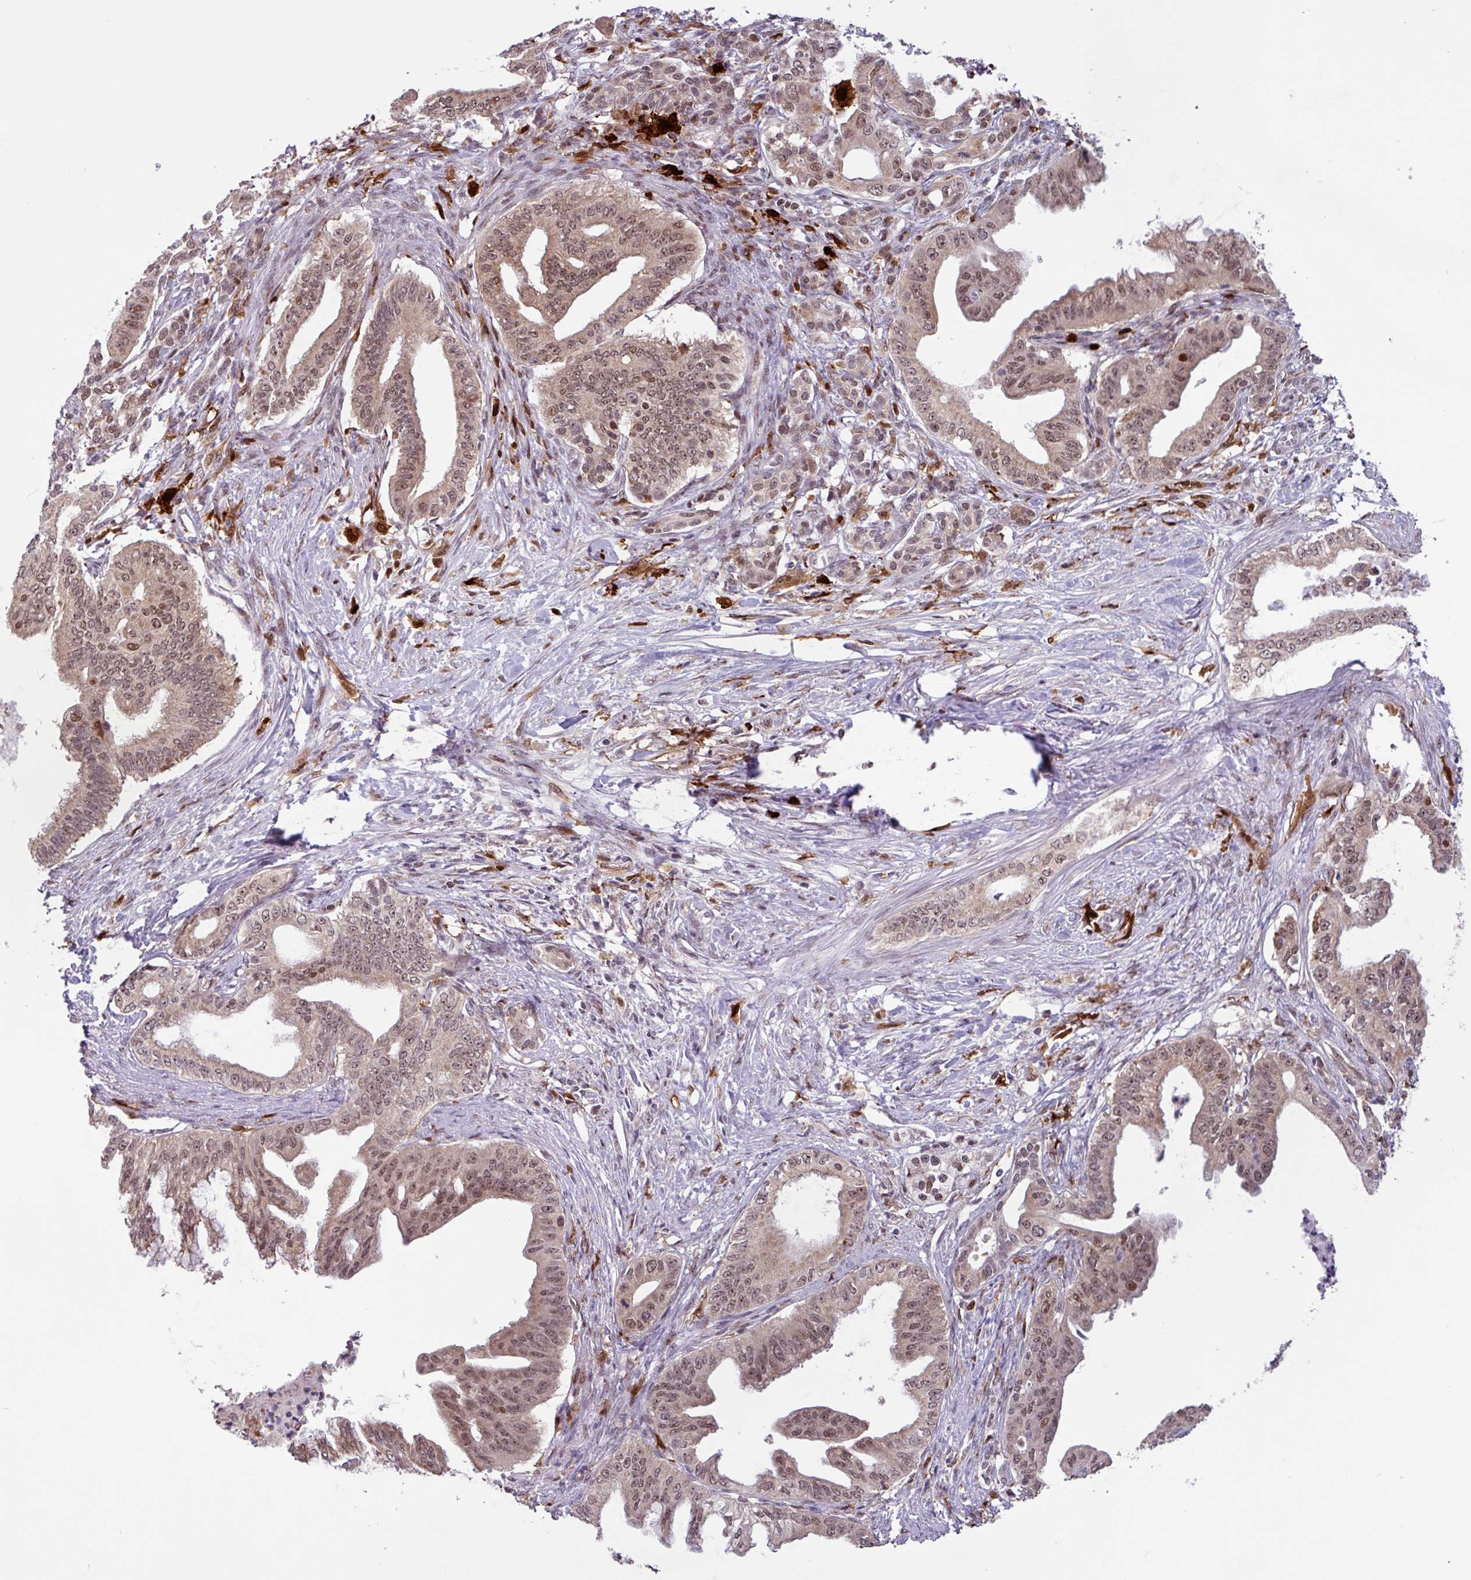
{"staining": {"intensity": "moderate", "quantity": ">75%", "location": "nuclear"}, "tissue": "pancreatic cancer", "cell_type": "Tumor cells", "image_type": "cancer", "snomed": [{"axis": "morphology", "description": "Adenocarcinoma, NOS"}, {"axis": "topography", "description": "Pancreas"}], "caption": "Protein analysis of pancreatic adenocarcinoma tissue demonstrates moderate nuclear expression in approximately >75% of tumor cells.", "gene": "BRD3", "patient": {"sex": "male", "age": 58}}